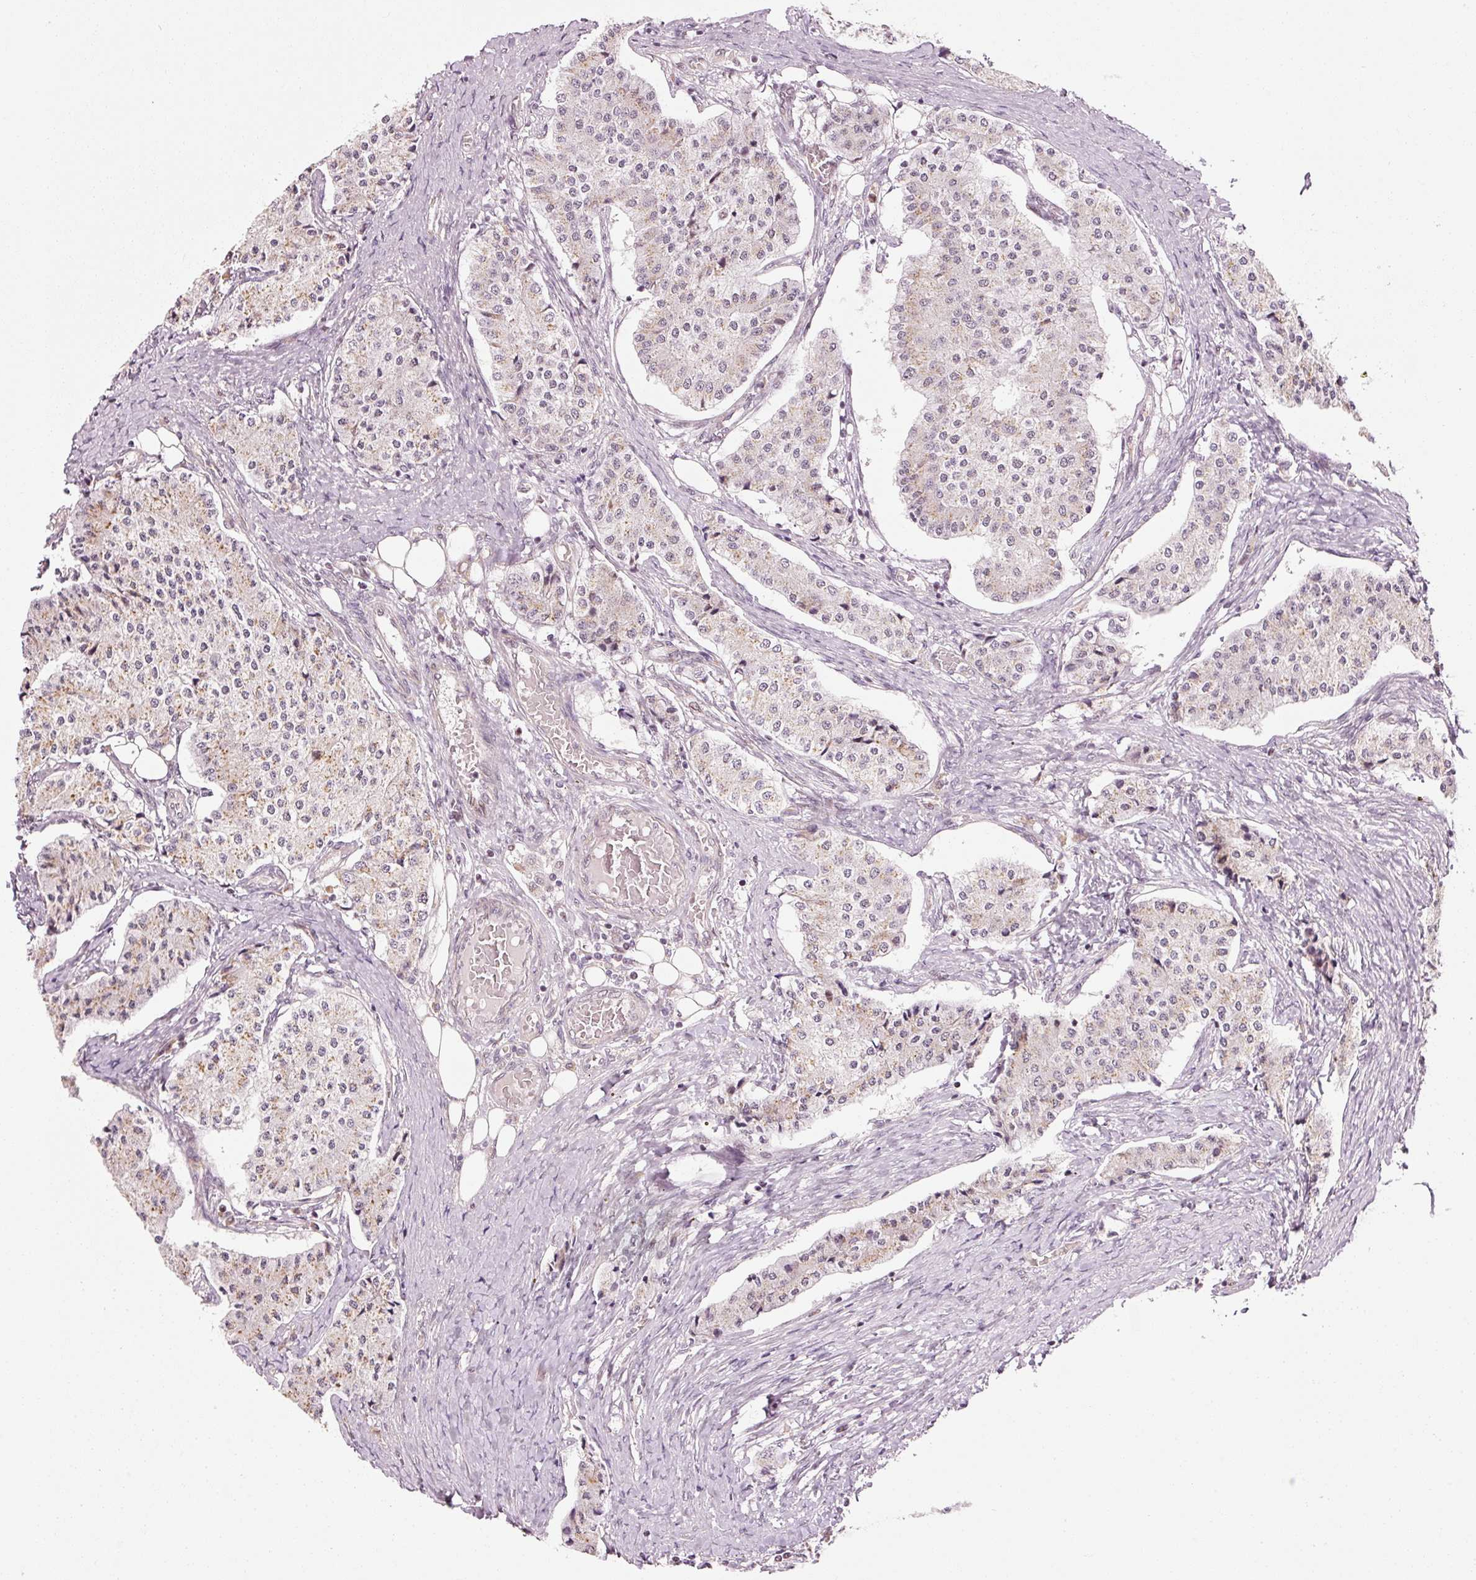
{"staining": {"intensity": "weak", "quantity": "25%-75%", "location": "cytoplasmic/membranous"}, "tissue": "carcinoid", "cell_type": "Tumor cells", "image_type": "cancer", "snomed": [{"axis": "morphology", "description": "Carcinoid, malignant, NOS"}, {"axis": "topography", "description": "Colon"}], "caption": "Immunohistochemistry micrograph of carcinoid stained for a protein (brown), which reveals low levels of weak cytoplasmic/membranous staining in approximately 25%-75% of tumor cells.", "gene": "ANKRD20A1", "patient": {"sex": "female", "age": 52}}